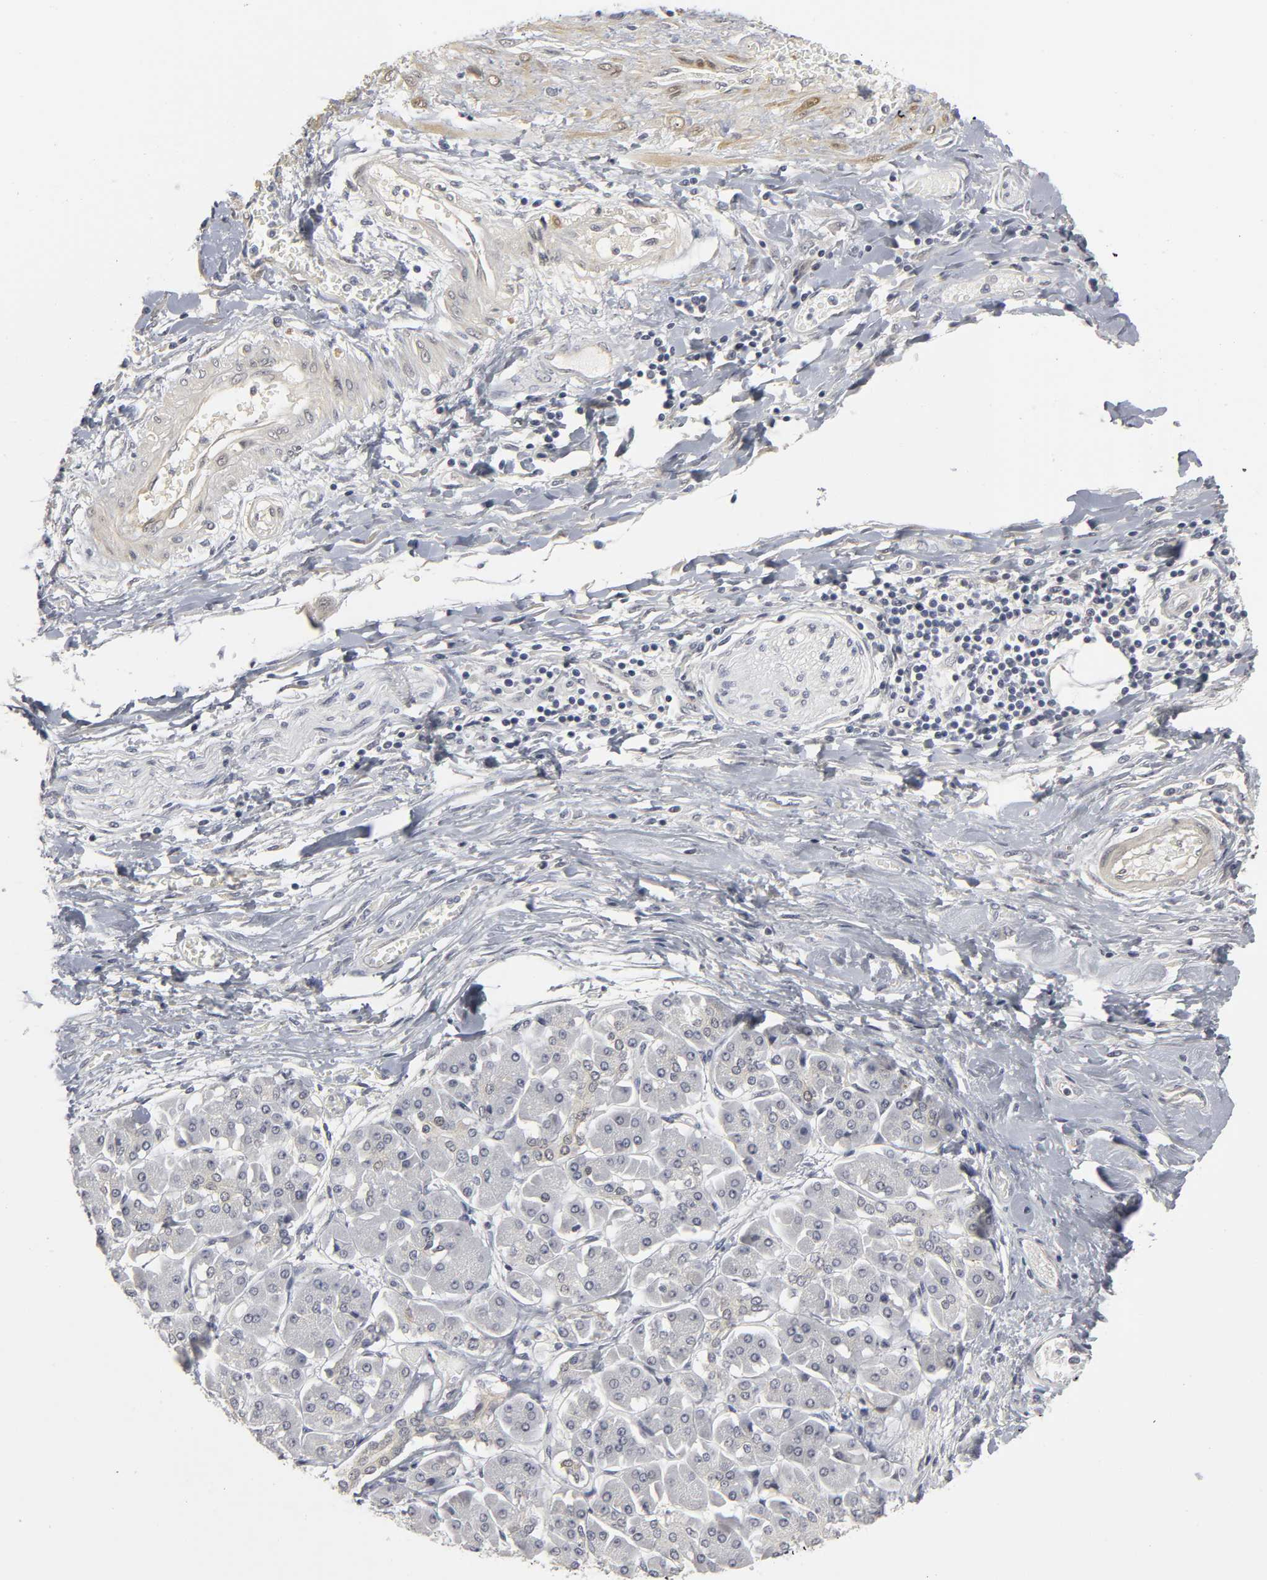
{"staining": {"intensity": "negative", "quantity": "none", "location": "none"}, "tissue": "pancreatic cancer", "cell_type": "Tumor cells", "image_type": "cancer", "snomed": [{"axis": "morphology", "description": "Adenocarcinoma, NOS"}, {"axis": "topography", "description": "Pancreas"}], "caption": "High power microscopy micrograph of an immunohistochemistry (IHC) histopathology image of pancreatic adenocarcinoma, revealing no significant positivity in tumor cells.", "gene": "PDLIM3", "patient": {"sex": "male", "age": 46}}